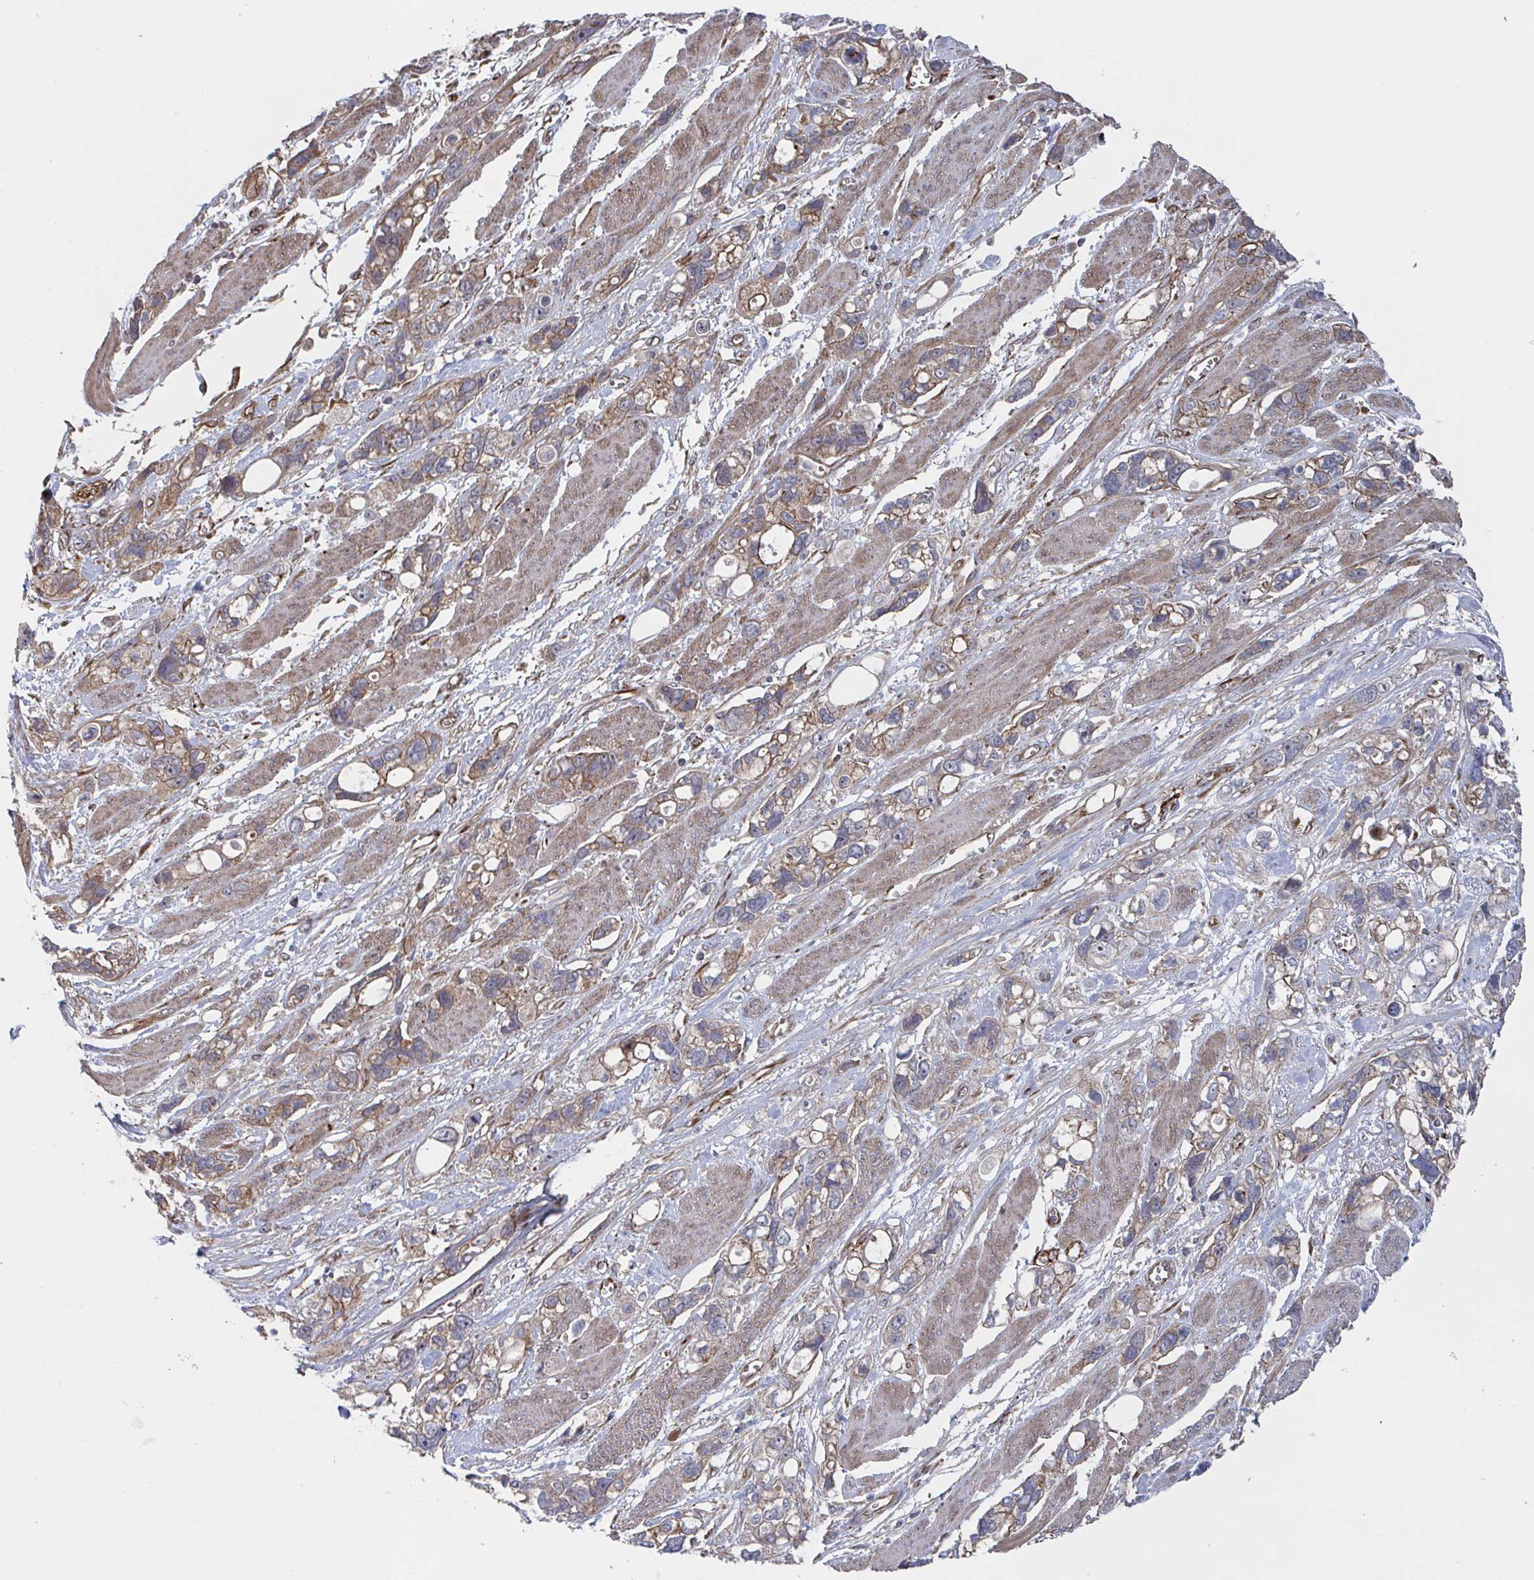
{"staining": {"intensity": "moderate", "quantity": ">75%", "location": "cytoplasmic/membranous"}, "tissue": "stomach cancer", "cell_type": "Tumor cells", "image_type": "cancer", "snomed": [{"axis": "morphology", "description": "Adenocarcinoma, NOS"}, {"axis": "topography", "description": "Stomach, upper"}], "caption": "Stomach cancer (adenocarcinoma) tissue reveals moderate cytoplasmic/membranous positivity in about >75% of tumor cells (DAB IHC with brightfield microscopy, high magnification).", "gene": "DVL3", "patient": {"sex": "female", "age": 81}}